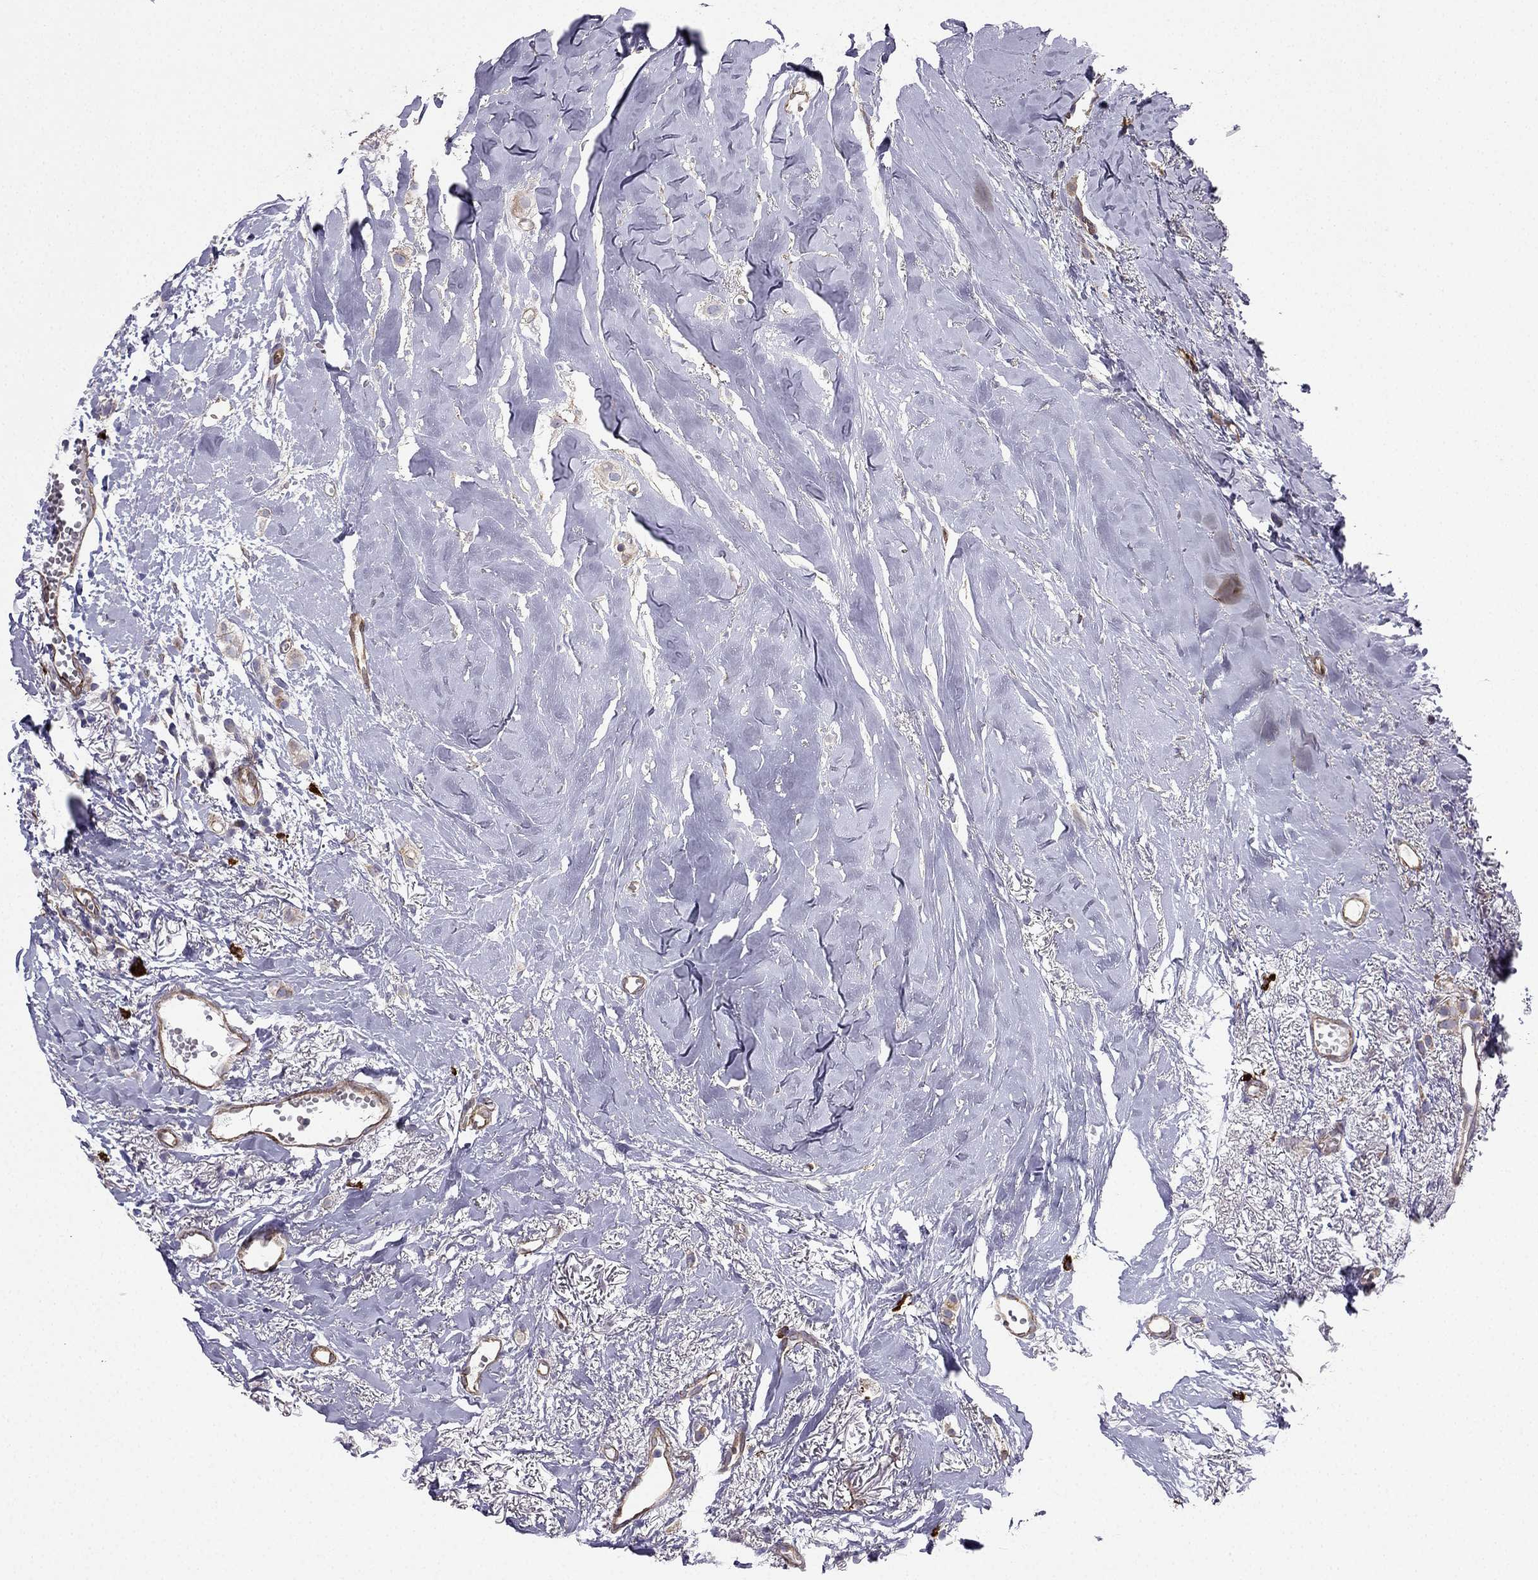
{"staining": {"intensity": "weak", "quantity": "25%-75%", "location": "cytoplasmic/membranous"}, "tissue": "breast cancer", "cell_type": "Tumor cells", "image_type": "cancer", "snomed": [{"axis": "morphology", "description": "Duct carcinoma"}, {"axis": "topography", "description": "Breast"}], "caption": "Brown immunohistochemical staining in breast cancer displays weak cytoplasmic/membranous positivity in about 25%-75% of tumor cells. Using DAB (3,3'-diaminobenzidine) (brown) and hematoxylin (blue) stains, captured at high magnification using brightfield microscopy.", "gene": "ENOX1", "patient": {"sex": "female", "age": 85}}